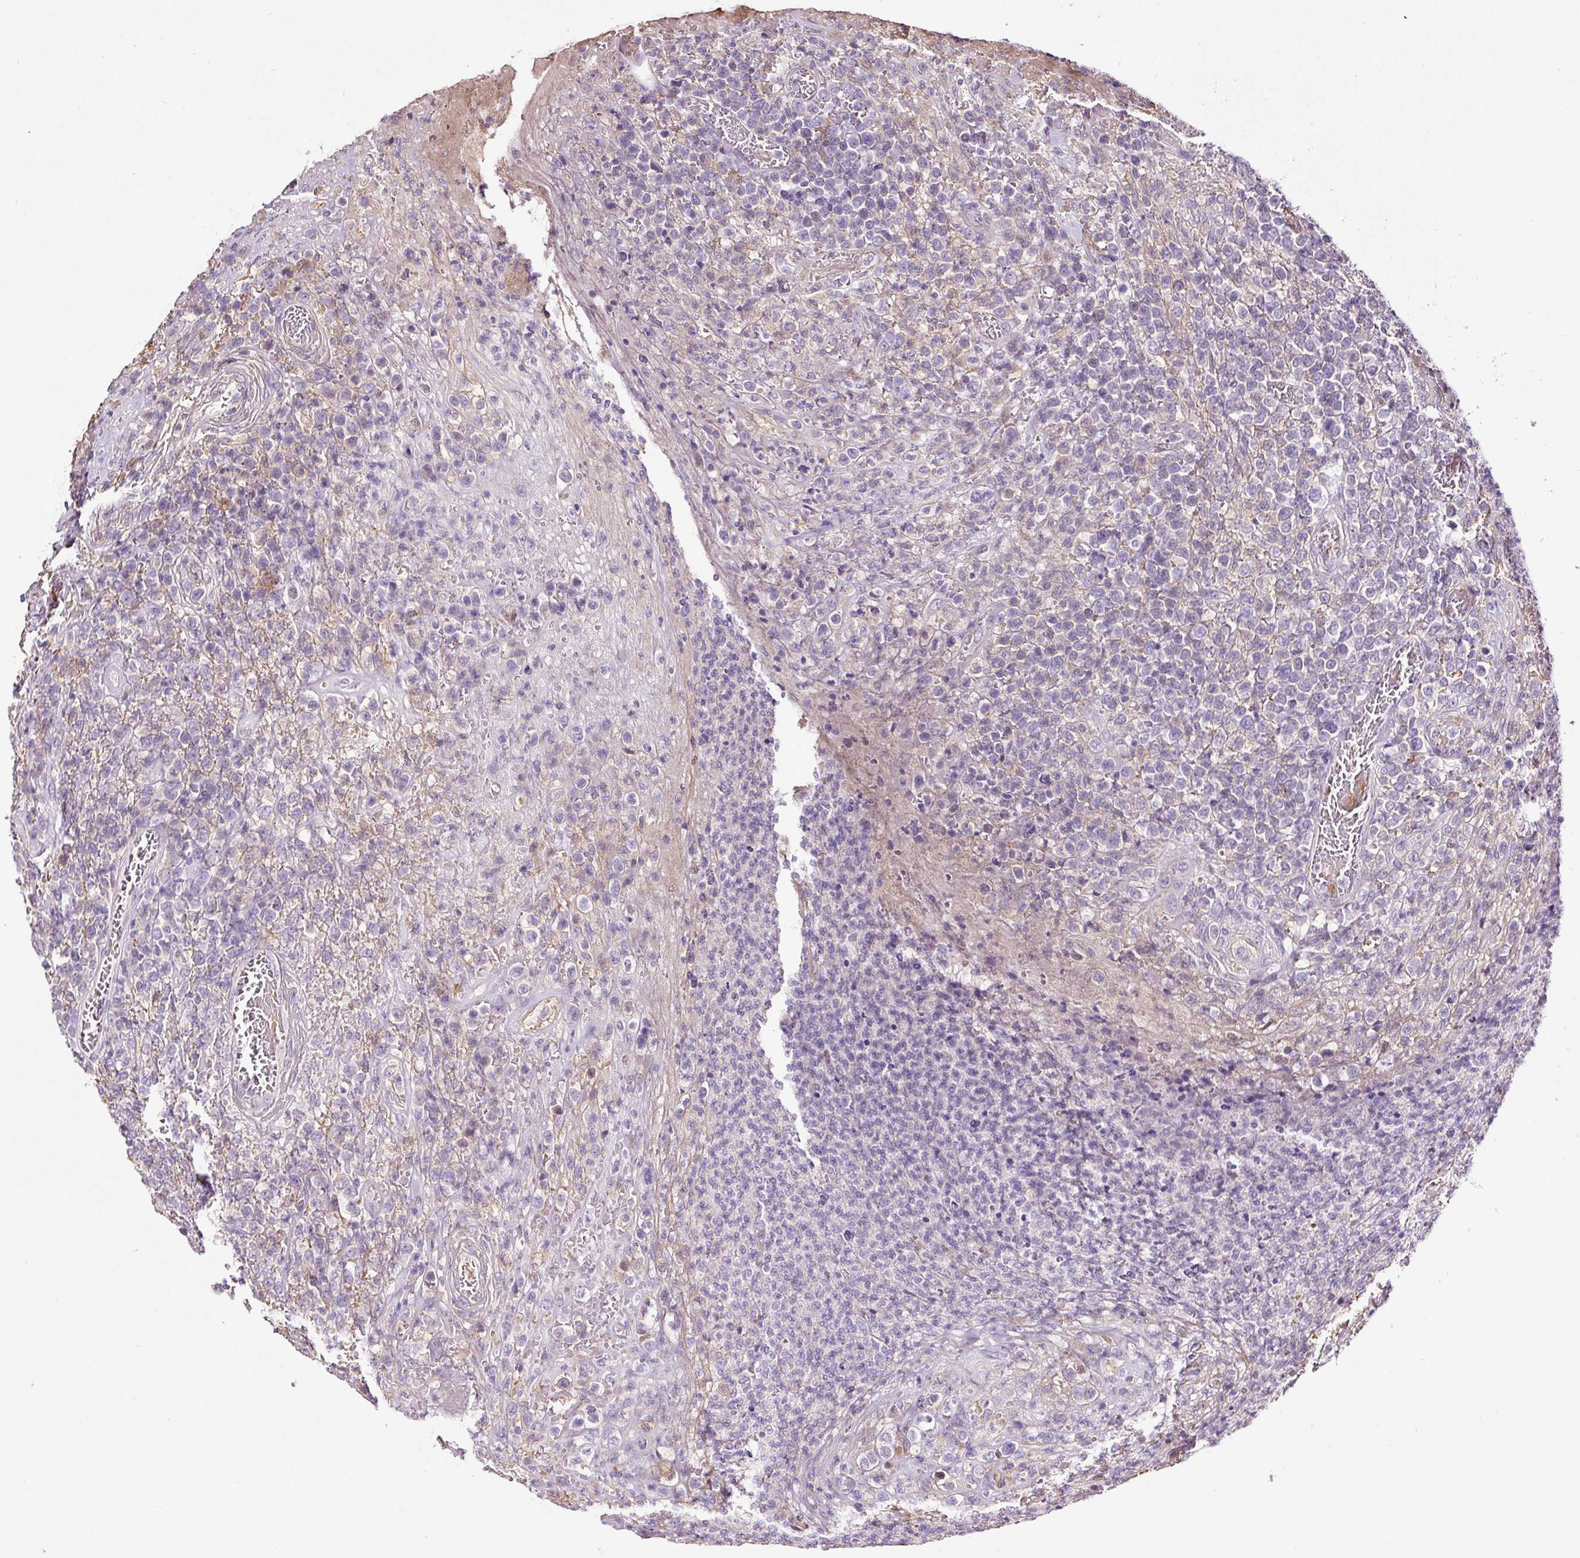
{"staining": {"intensity": "negative", "quantity": "none", "location": "none"}, "tissue": "lymphoma", "cell_type": "Tumor cells", "image_type": "cancer", "snomed": [{"axis": "morphology", "description": "Malignant lymphoma, non-Hodgkin's type, High grade"}, {"axis": "topography", "description": "Soft tissue"}], "caption": "High-grade malignant lymphoma, non-Hodgkin's type was stained to show a protein in brown. There is no significant expression in tumor cells. (Brightfield microscopy of DAB (3,3'-diaminobenzidine) IHC at high magnification).", "gene": "LRRC24", "patient": {"sex": "female", "age": 56}}